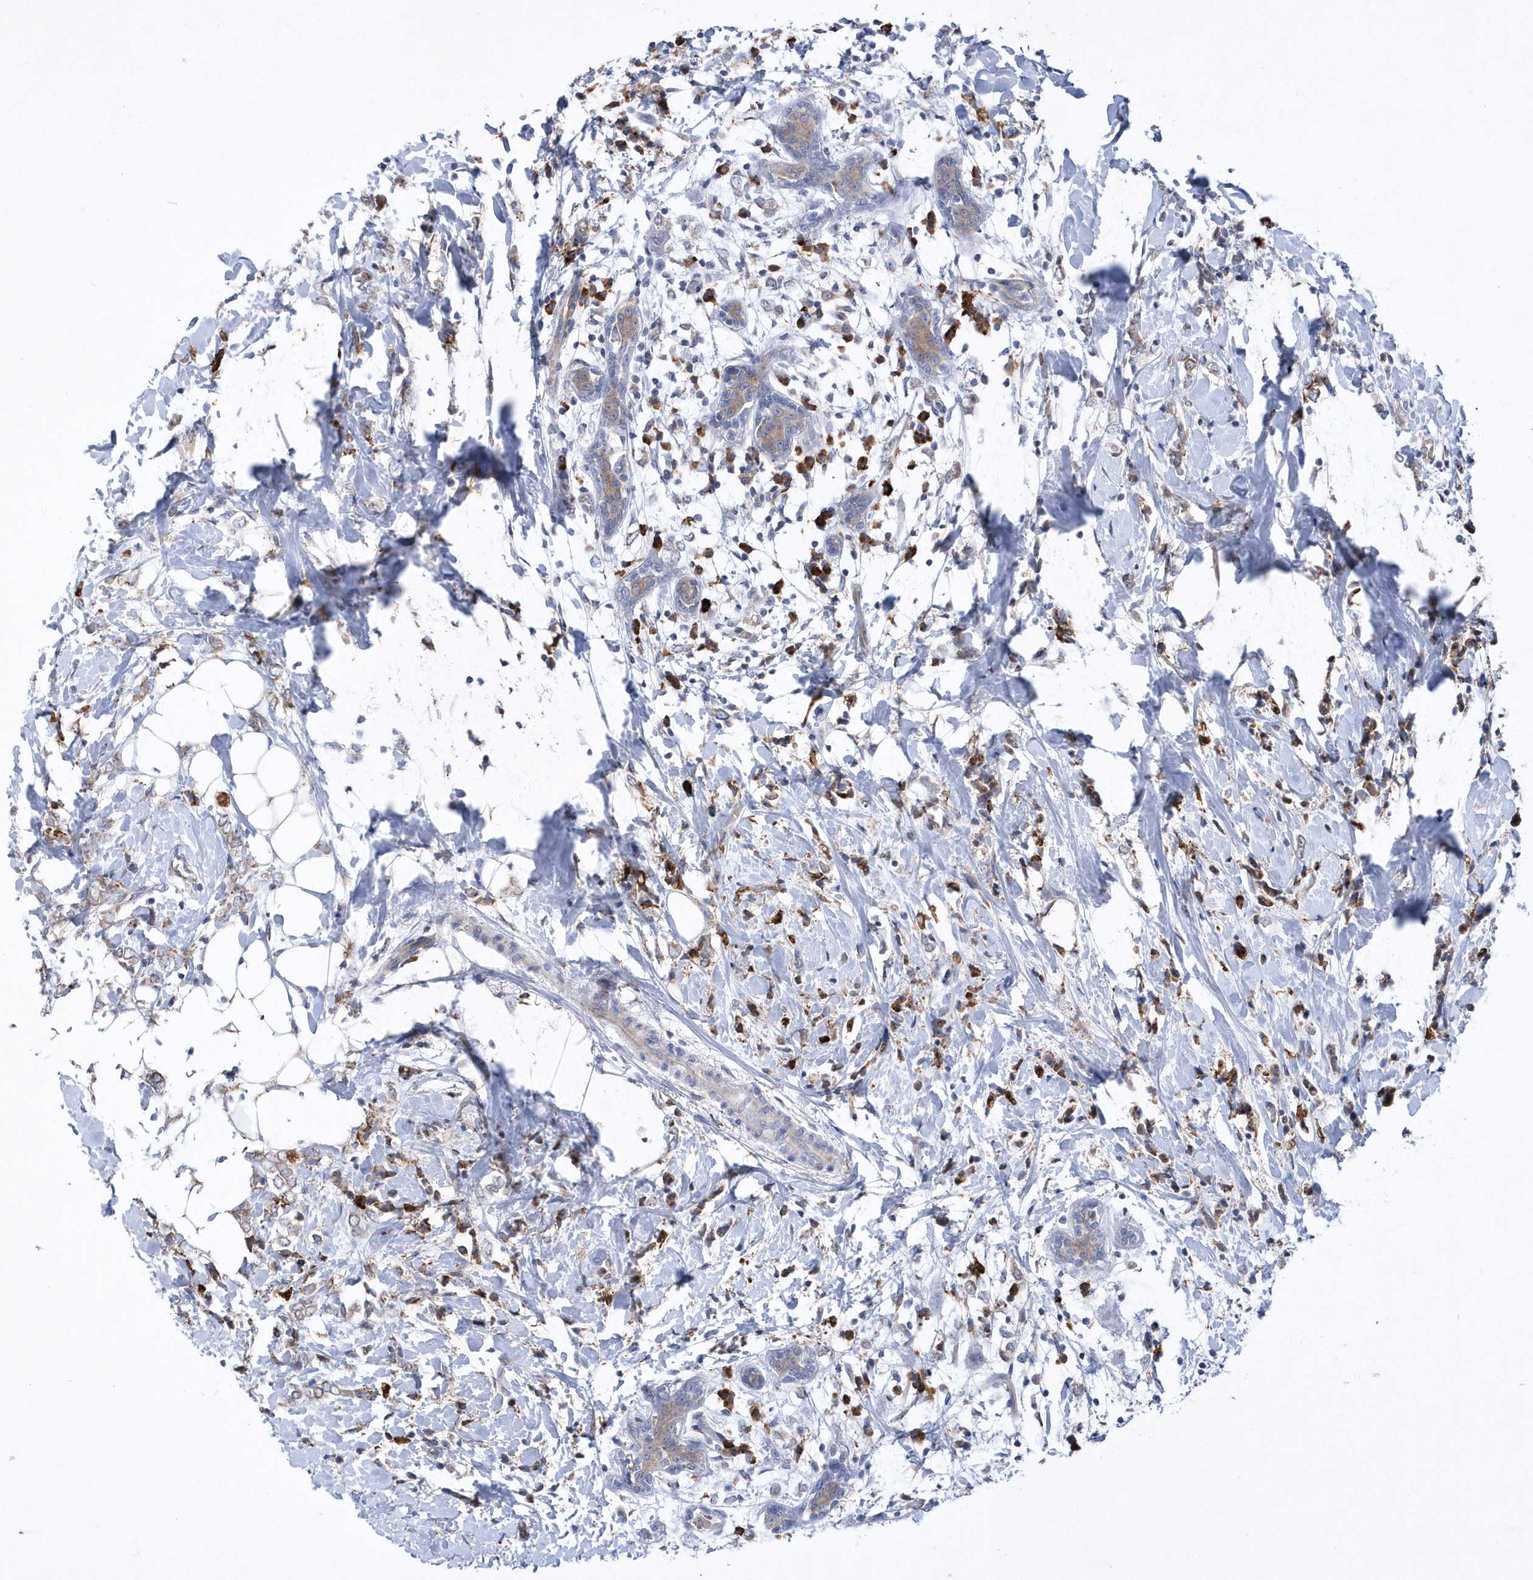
{"staining": {"intensity": "negative", "quantity": "none", "location": "none"}, "tissue": "breast cancer", "cell_type": "Tumor cells", "image_type": "cancer", "snomed": [{"axis": "morphology", "description": "Normal tissue, NOS"}, {"axis": "morphology", "description": "Lobular carcinoma"}, {"axis": "topography", "description": "Breast"}], "caption": "Protein analysis of lobular carcinoma (breast) demonstrates no significant expression in tumor cells. (Immunohistochemistry, brightfield microscopy, high magnification).", "gene": "MED31", "patient": {"sex": "female", "age": 47}}